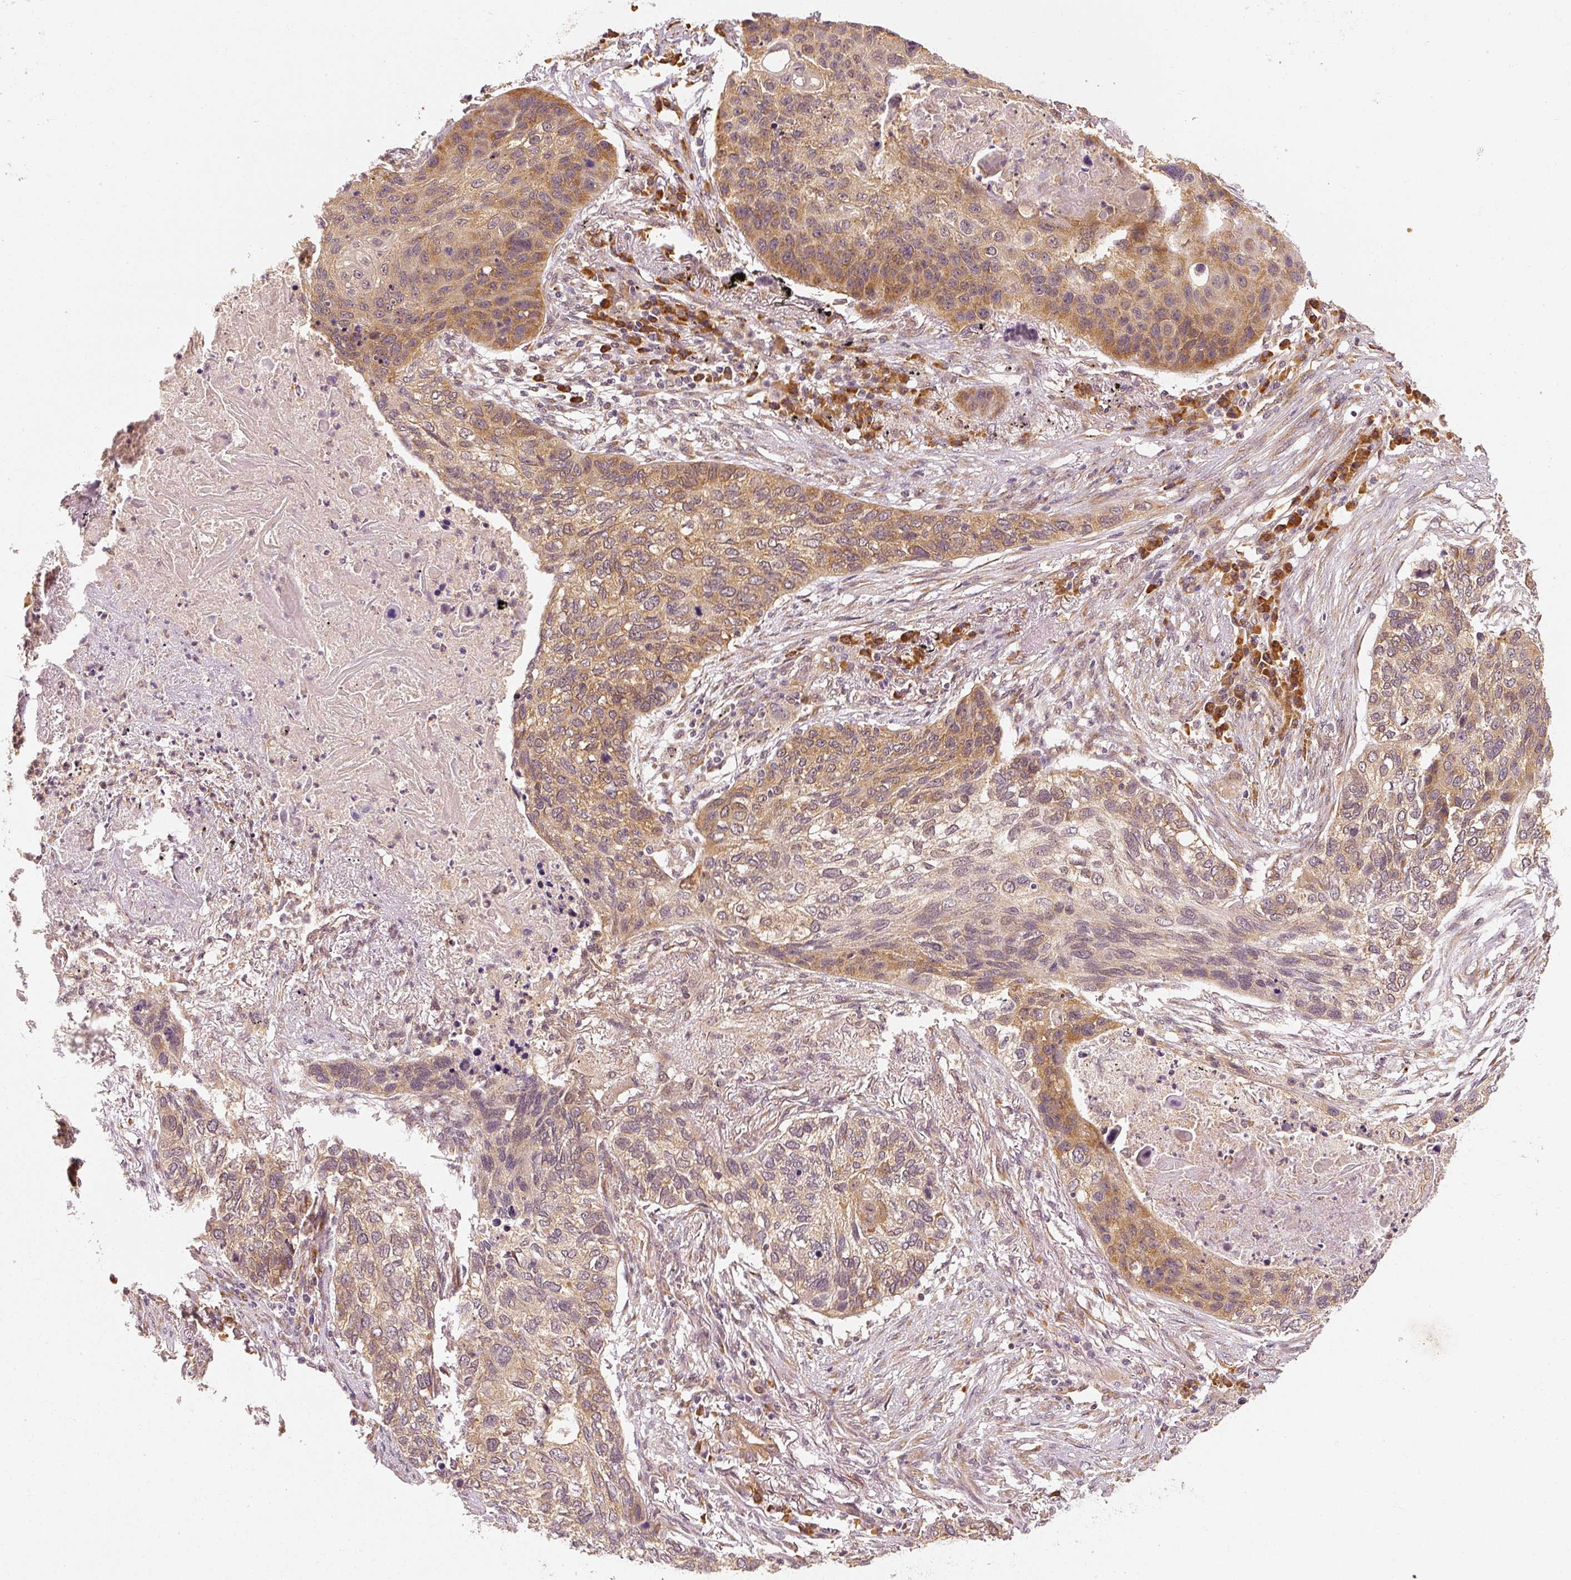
{"staining": {"intensity": "moderate", "quantity": "25%-75%", "location": "cytoplasmic/membranous"}, "tissue": "lung cancer", "cell_type": "Tumor cells", "image_type": "cancer", "snomed": [{"axis": "morphology", "description": "Squamous cell carcinoma, NOS"}, {"axis": "topography", "description": "Lung"}], "caption": "A histopathology image of lung squamous cell carcinoma stained for a protein demonstrates moderate cytoplasmic/membranous brown staining in tumor cells.", "gene": "EEF1A2", "patient": {"sex": "female", "age": 63}}